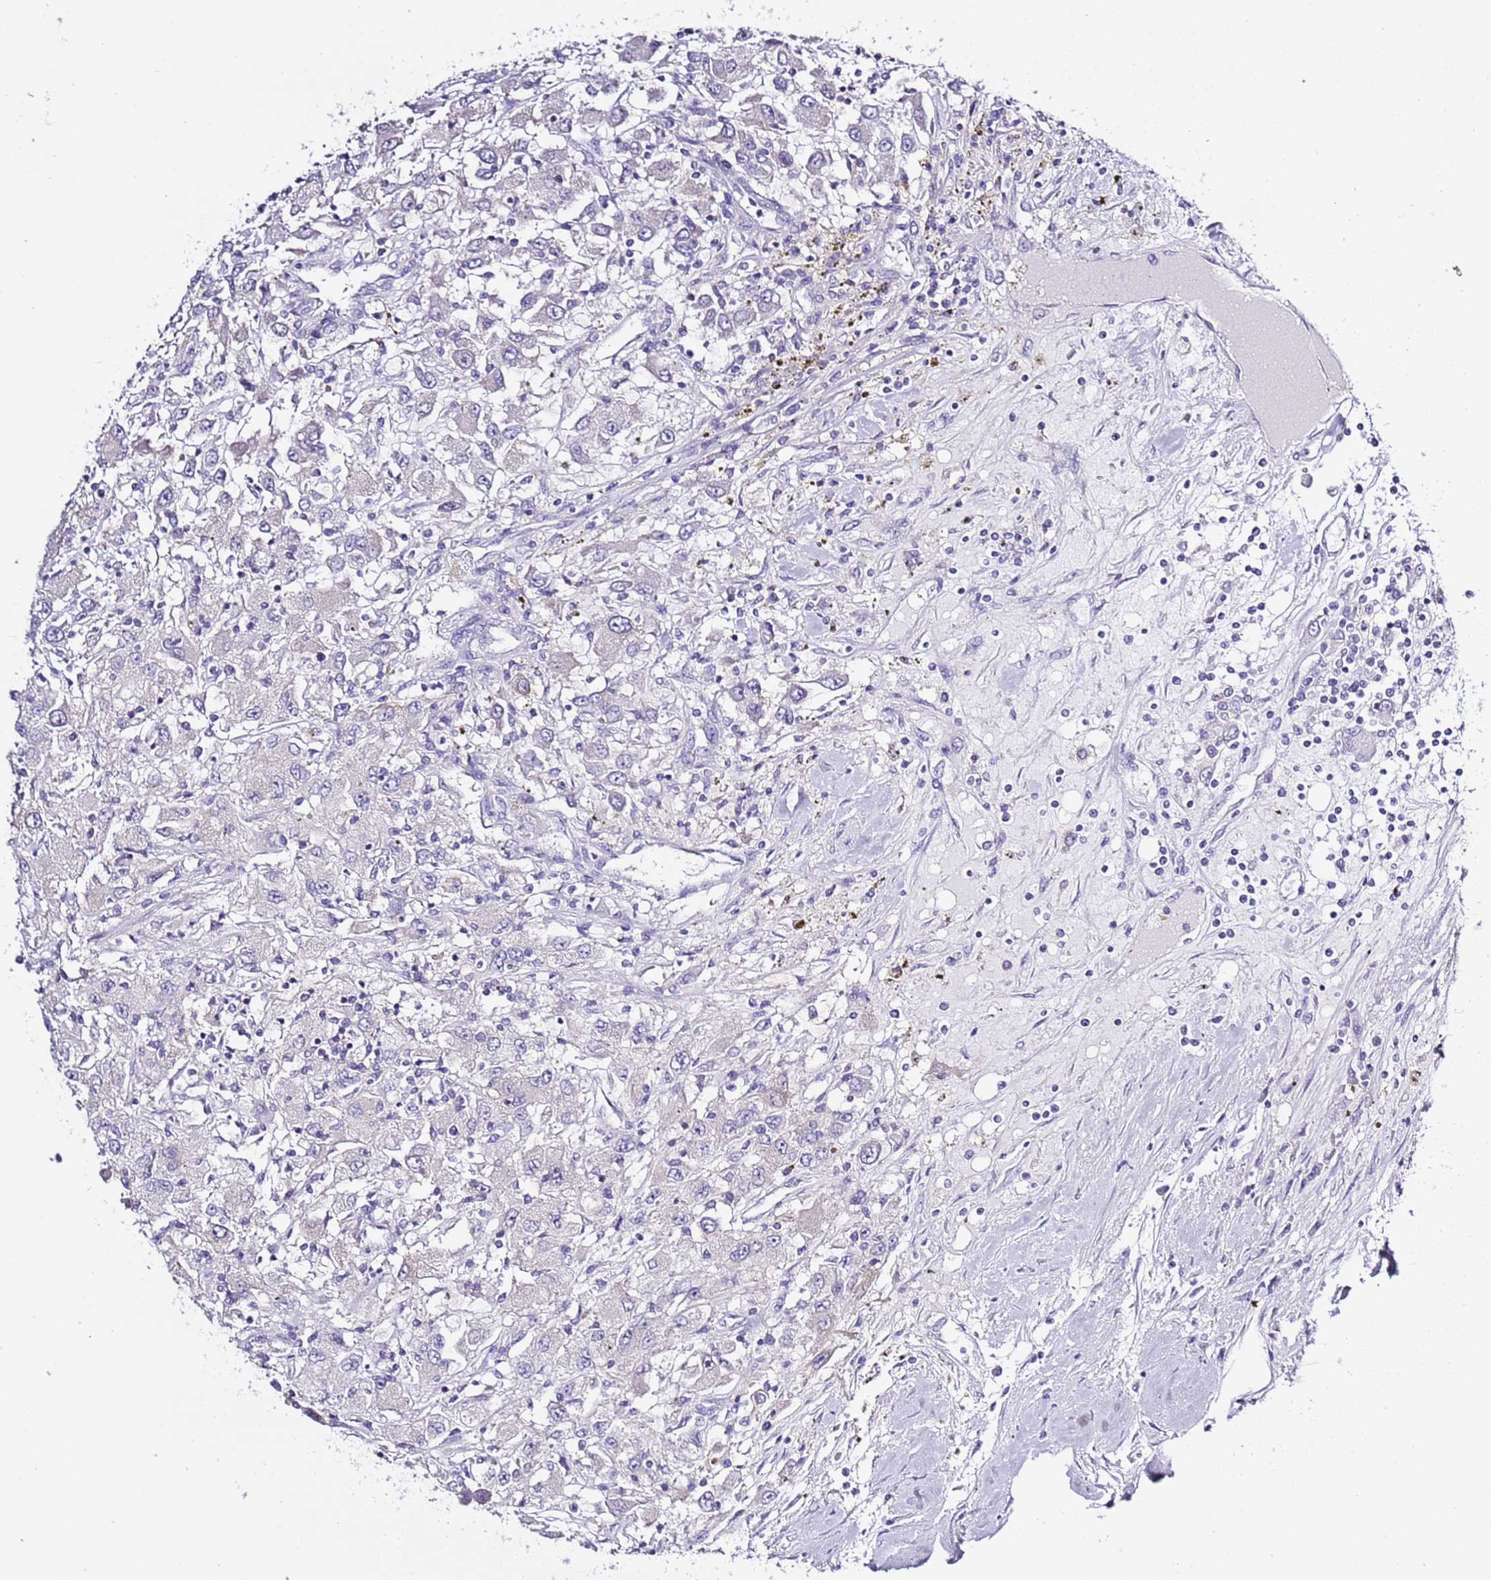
{"staining": {"intensity": "negative", "quantity": "none", "location": "none"}, "tissue": "renal cancer", "cell_type": "Tumor cells", "image_type": "cancer", "snomed": [{"axis": "morphology", "description": "Adenocarcinoma, NOS"}, {"axis": "topography", "description": "Kidney"}], "caption": "Immunohistochemistry histopathology image of neoplastic tissue: human adenocarcinoma (renal) stained with DAB shows no significant protein positivity in tumor cells.", "gene": "STIP1", "patient": {"sex": "female", "age": 67}}